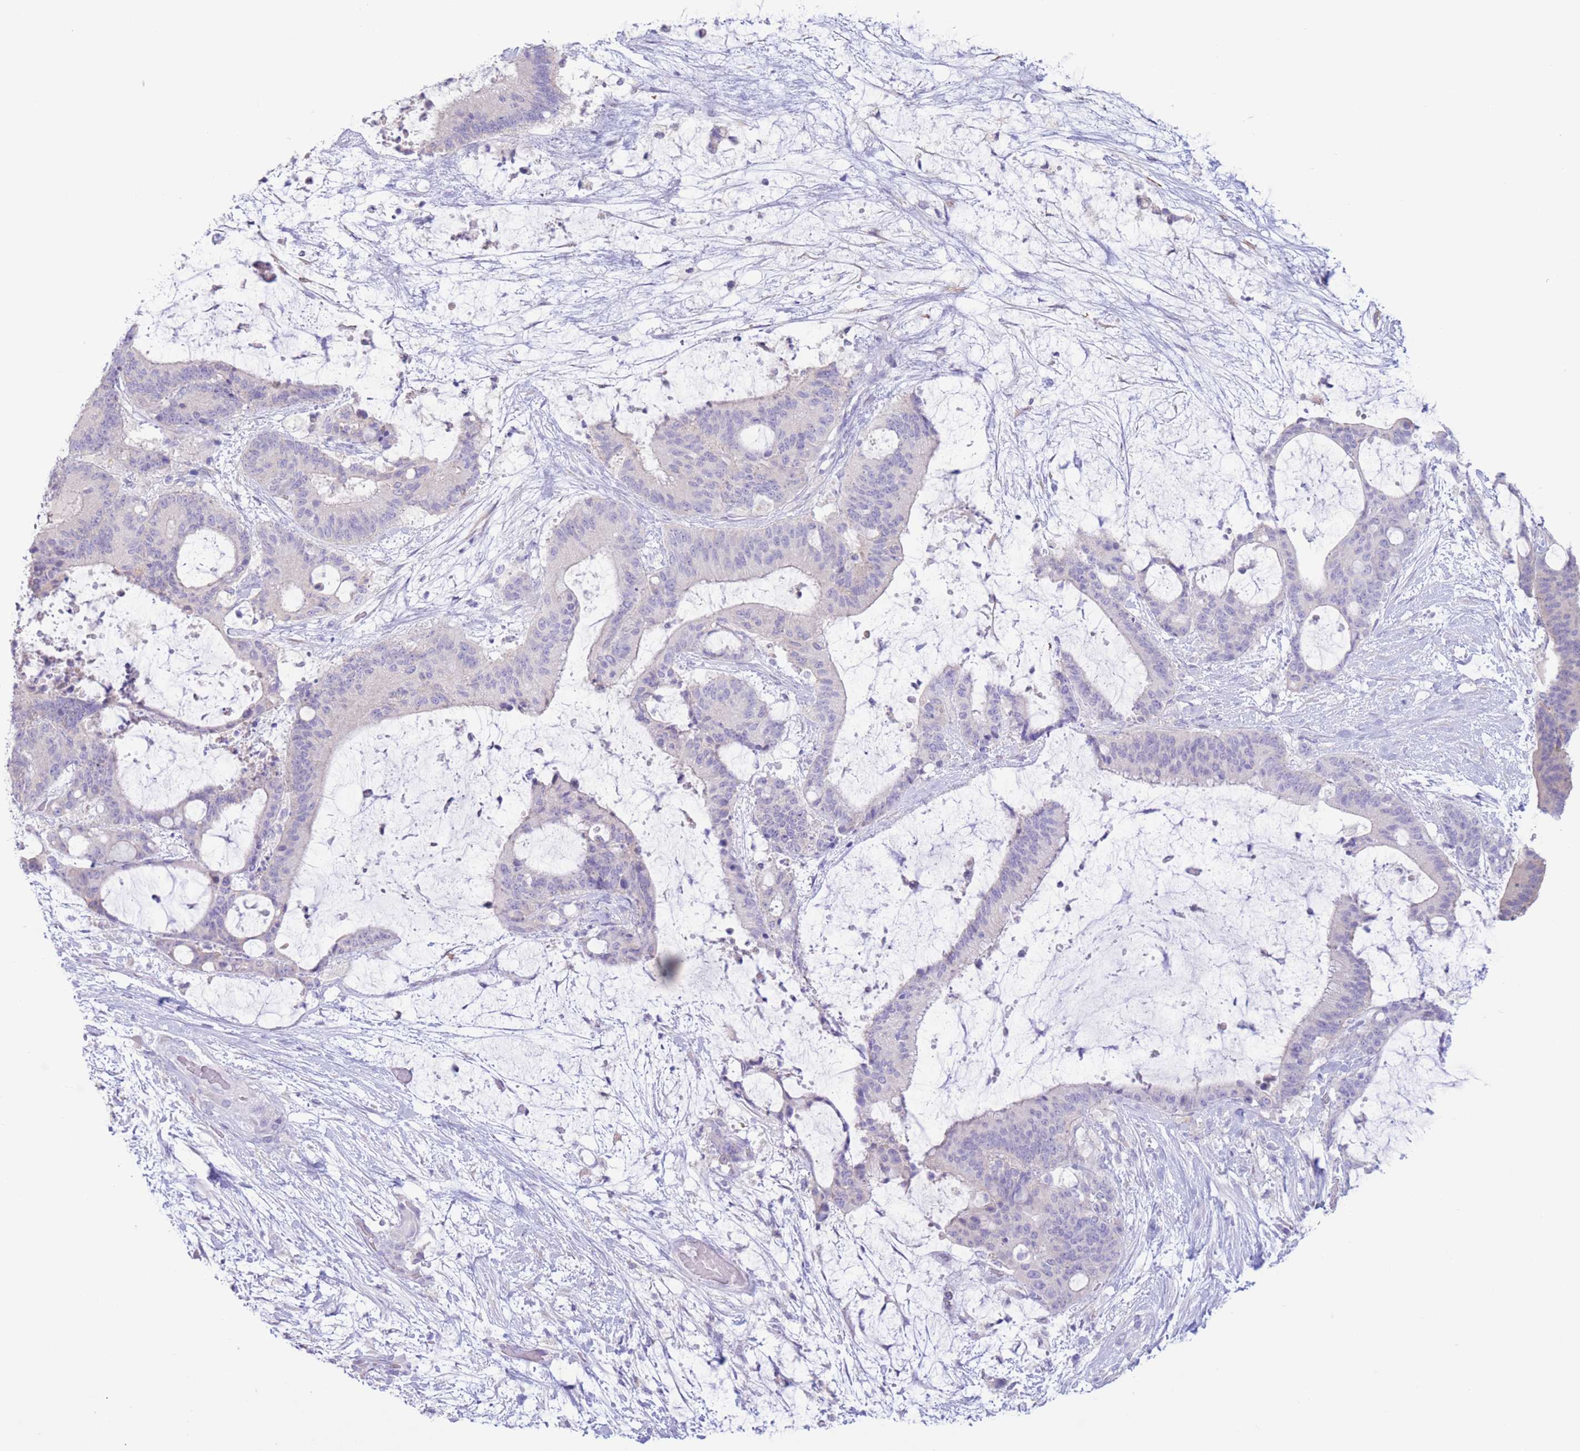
{"staining": {"intensity": "negative", "quantity": "none", "location": "none"}, "tissue": "liver cancer", "cell_type": "Tumor cells", "image_type": "cancer", "snomed": [{"axis": "morphology", "description": "Normal tissue, NOS"}, {"axis": "morphology", "description": "Cholangiocarcinoma"}, {"axis": "topography", "description": "Liver"}, {"axis": "topography", "description": "Peripheral nerve tissue"}], "caption": "Tumor cells show no significant positivity in liver cholangiocarcinoma. (DAB (3,3'-diaminobenzidine) IHC visualized using brightfield microscopy, high magnification).", "gene": "FAH", "patient": {"sex": "female", "age": 73}}